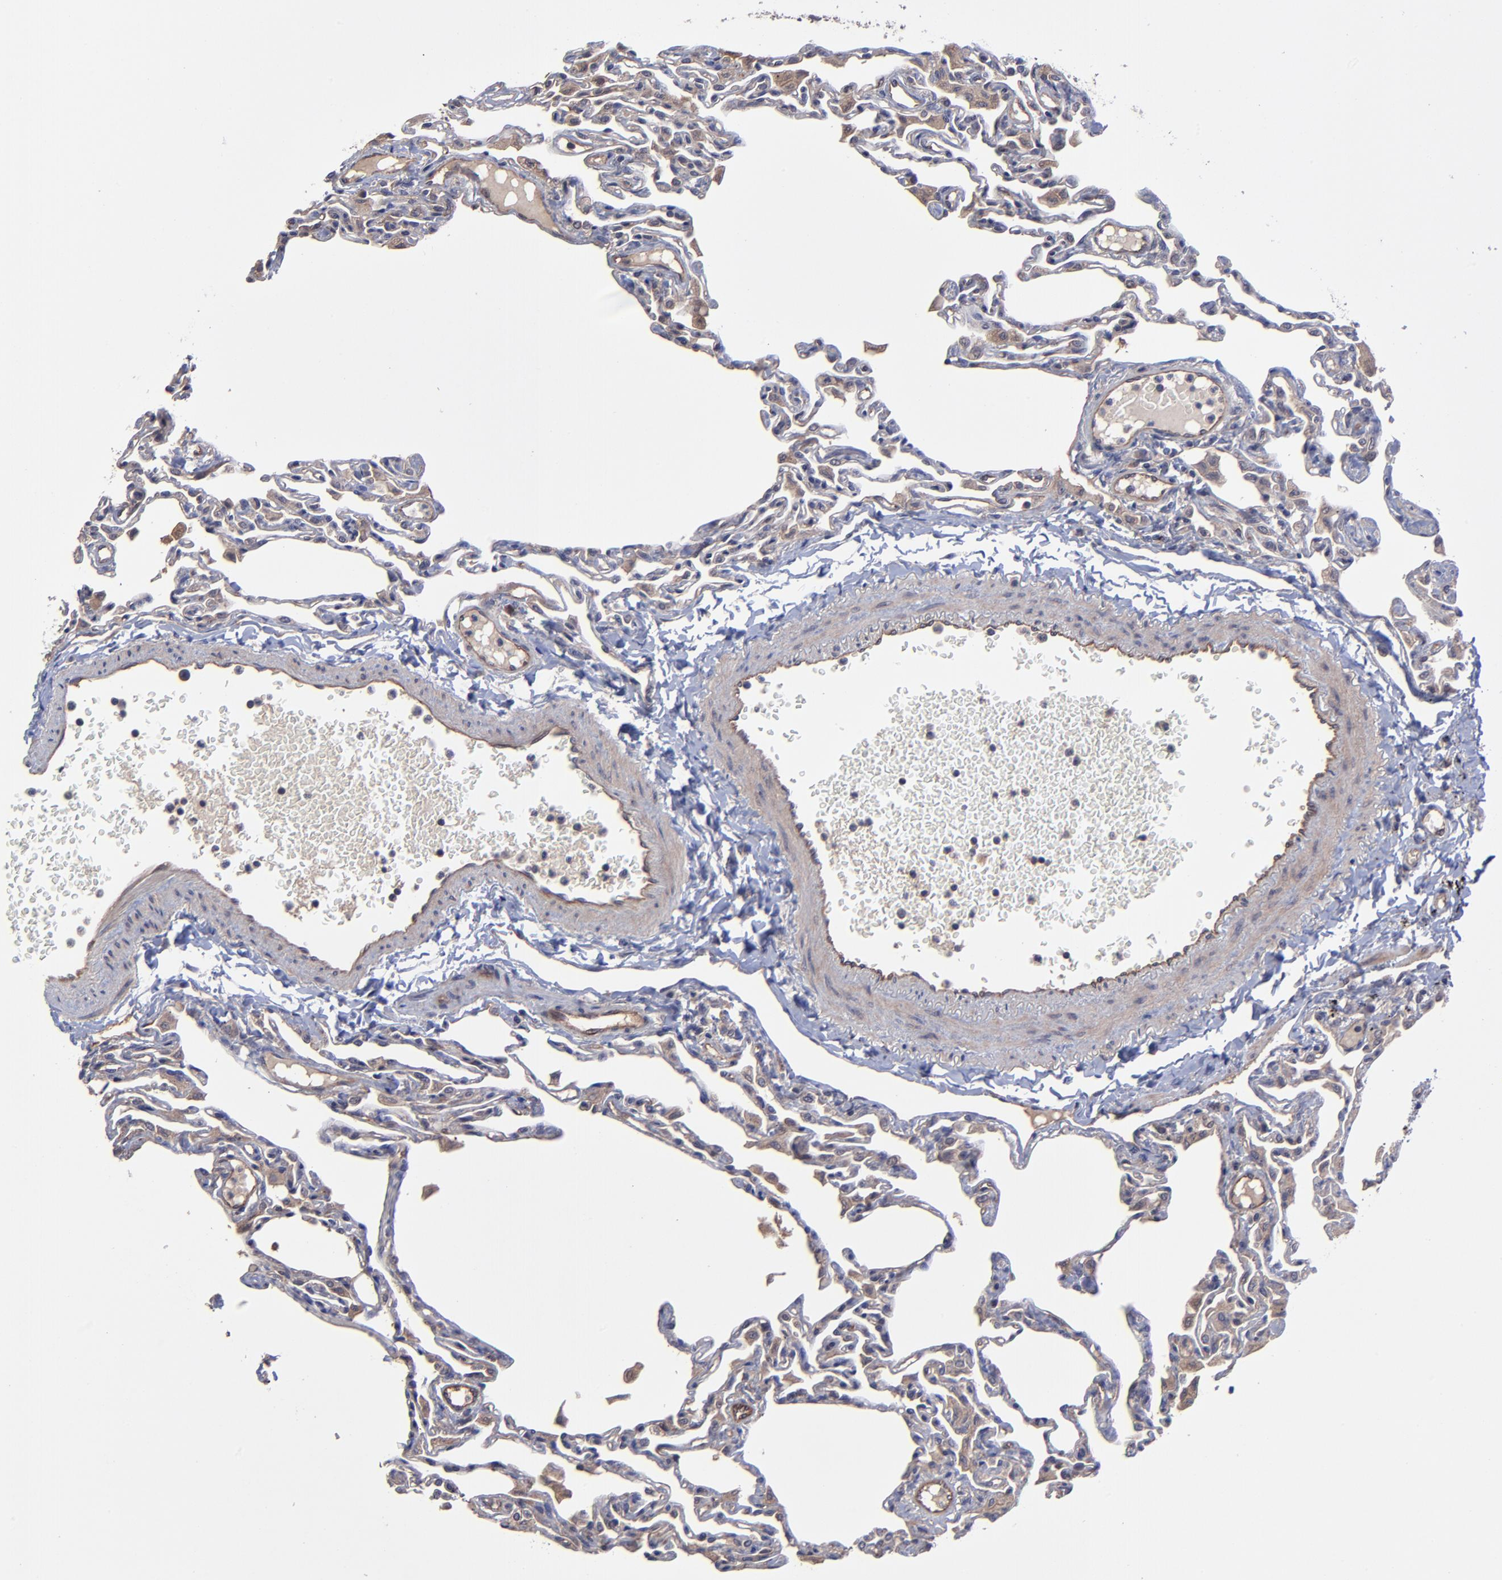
{"staining": {"intensity": "weak", "quantity": "25%-75%", "location": "cytoplasmic/membranous"}, "tissue": "lung", "cell_type": "Alveolar cells", "image_type": "normal", "snomed": [{"axis": "morphology", "description": "Normal tissue, NOS"}, {"axis": "topography", "description": "Lung"}], "caption": "A histopathology image of lung stained for a protein displays weak cytoplasmic/membranous brown staining in alveolar cells. Nuclei are stained in blue.", "gene": "ZNF780A", "patient": {"sex": "female", "age": 49}}